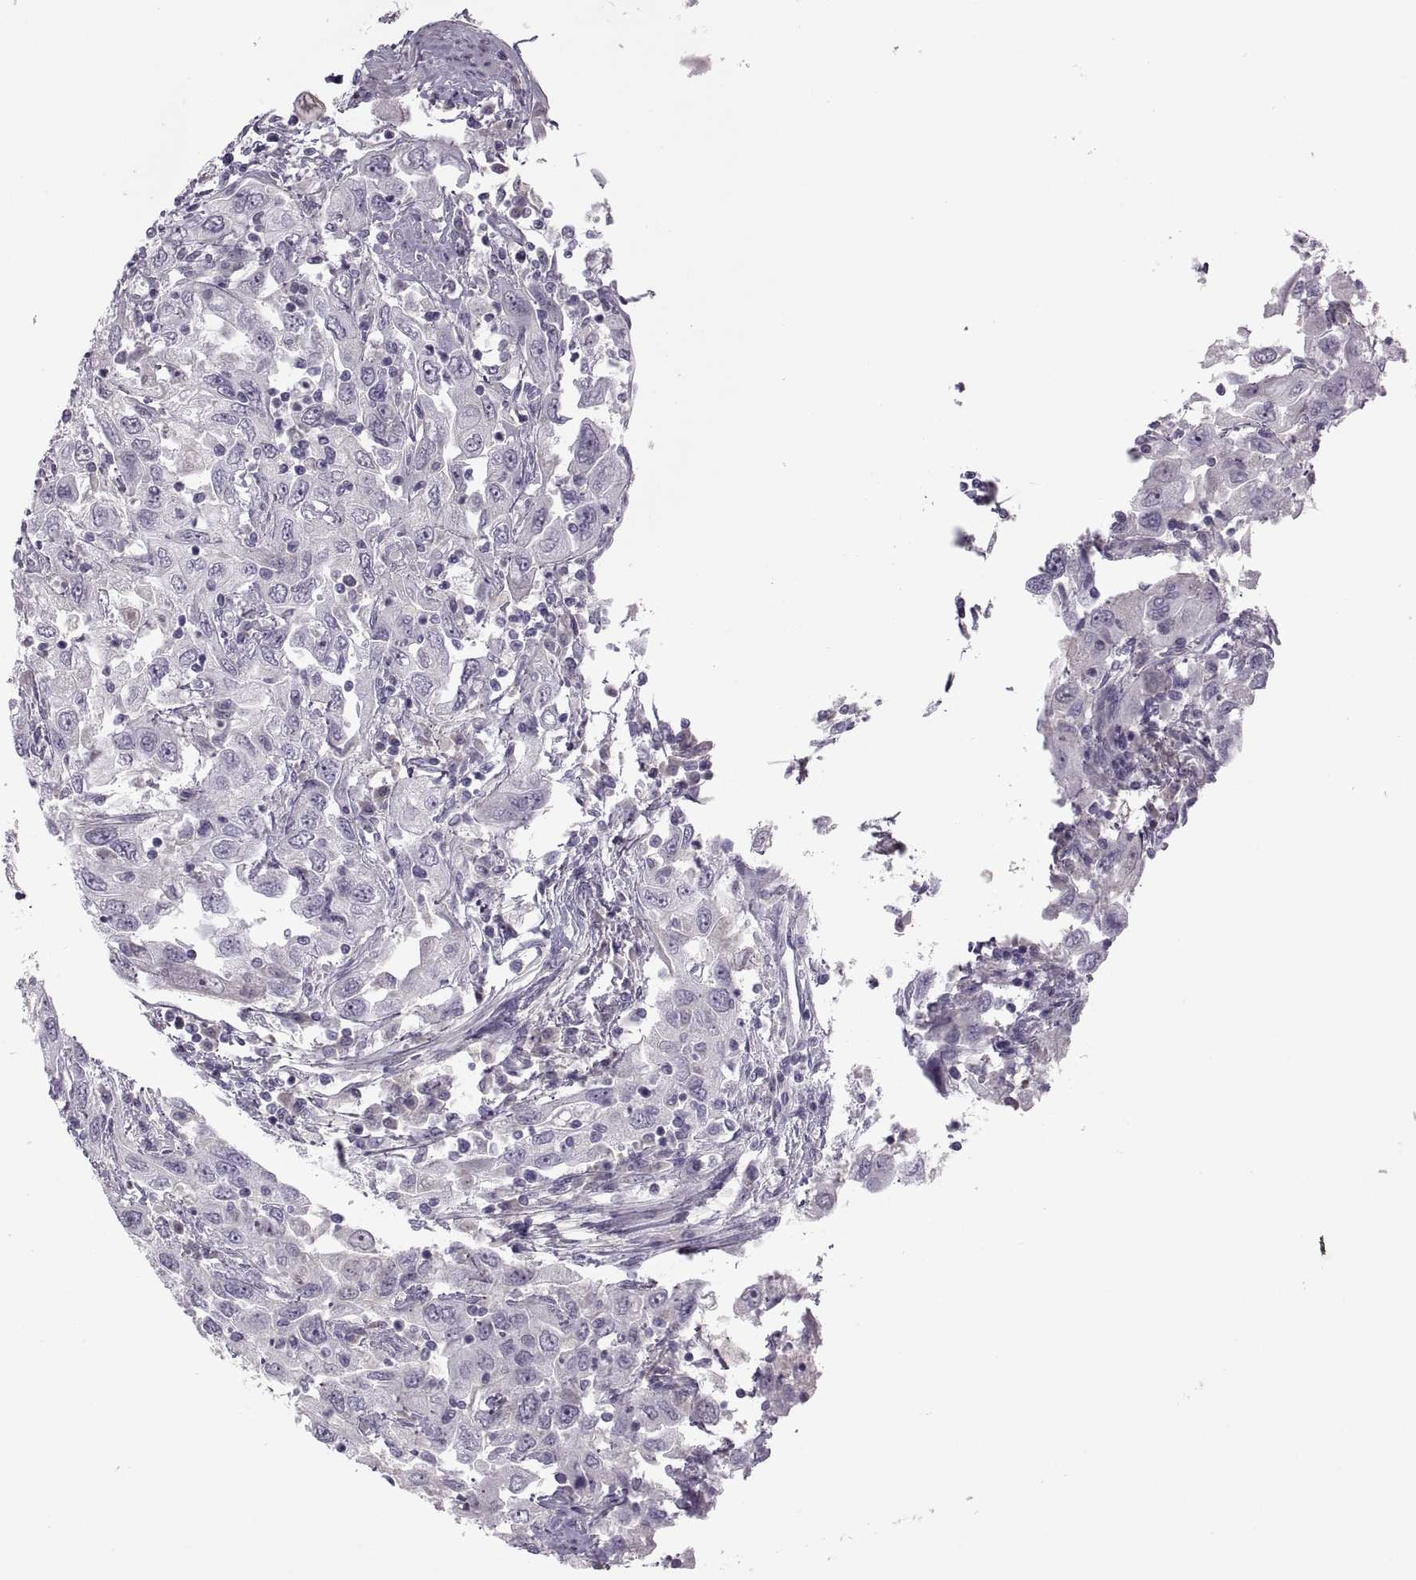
{"staining": {"intensity": "negative", "quantity": "none", "location": "none"}, "tissue": "urothelial cancer", "cell_type": "Tumor cells", "image_type": "cancer", "snomed": [{"axis": "morphology", "description": "Urothelial carcinoma, High grade"}, {"axis": "topography", "description": "Urinary bladder"}], "caption": "The IHC micrograph has no significant expression in tumor cells of urothelial cancer tissue.", "gene": "RSPH6A", "patient": {"sex": "male", "age": 76}}